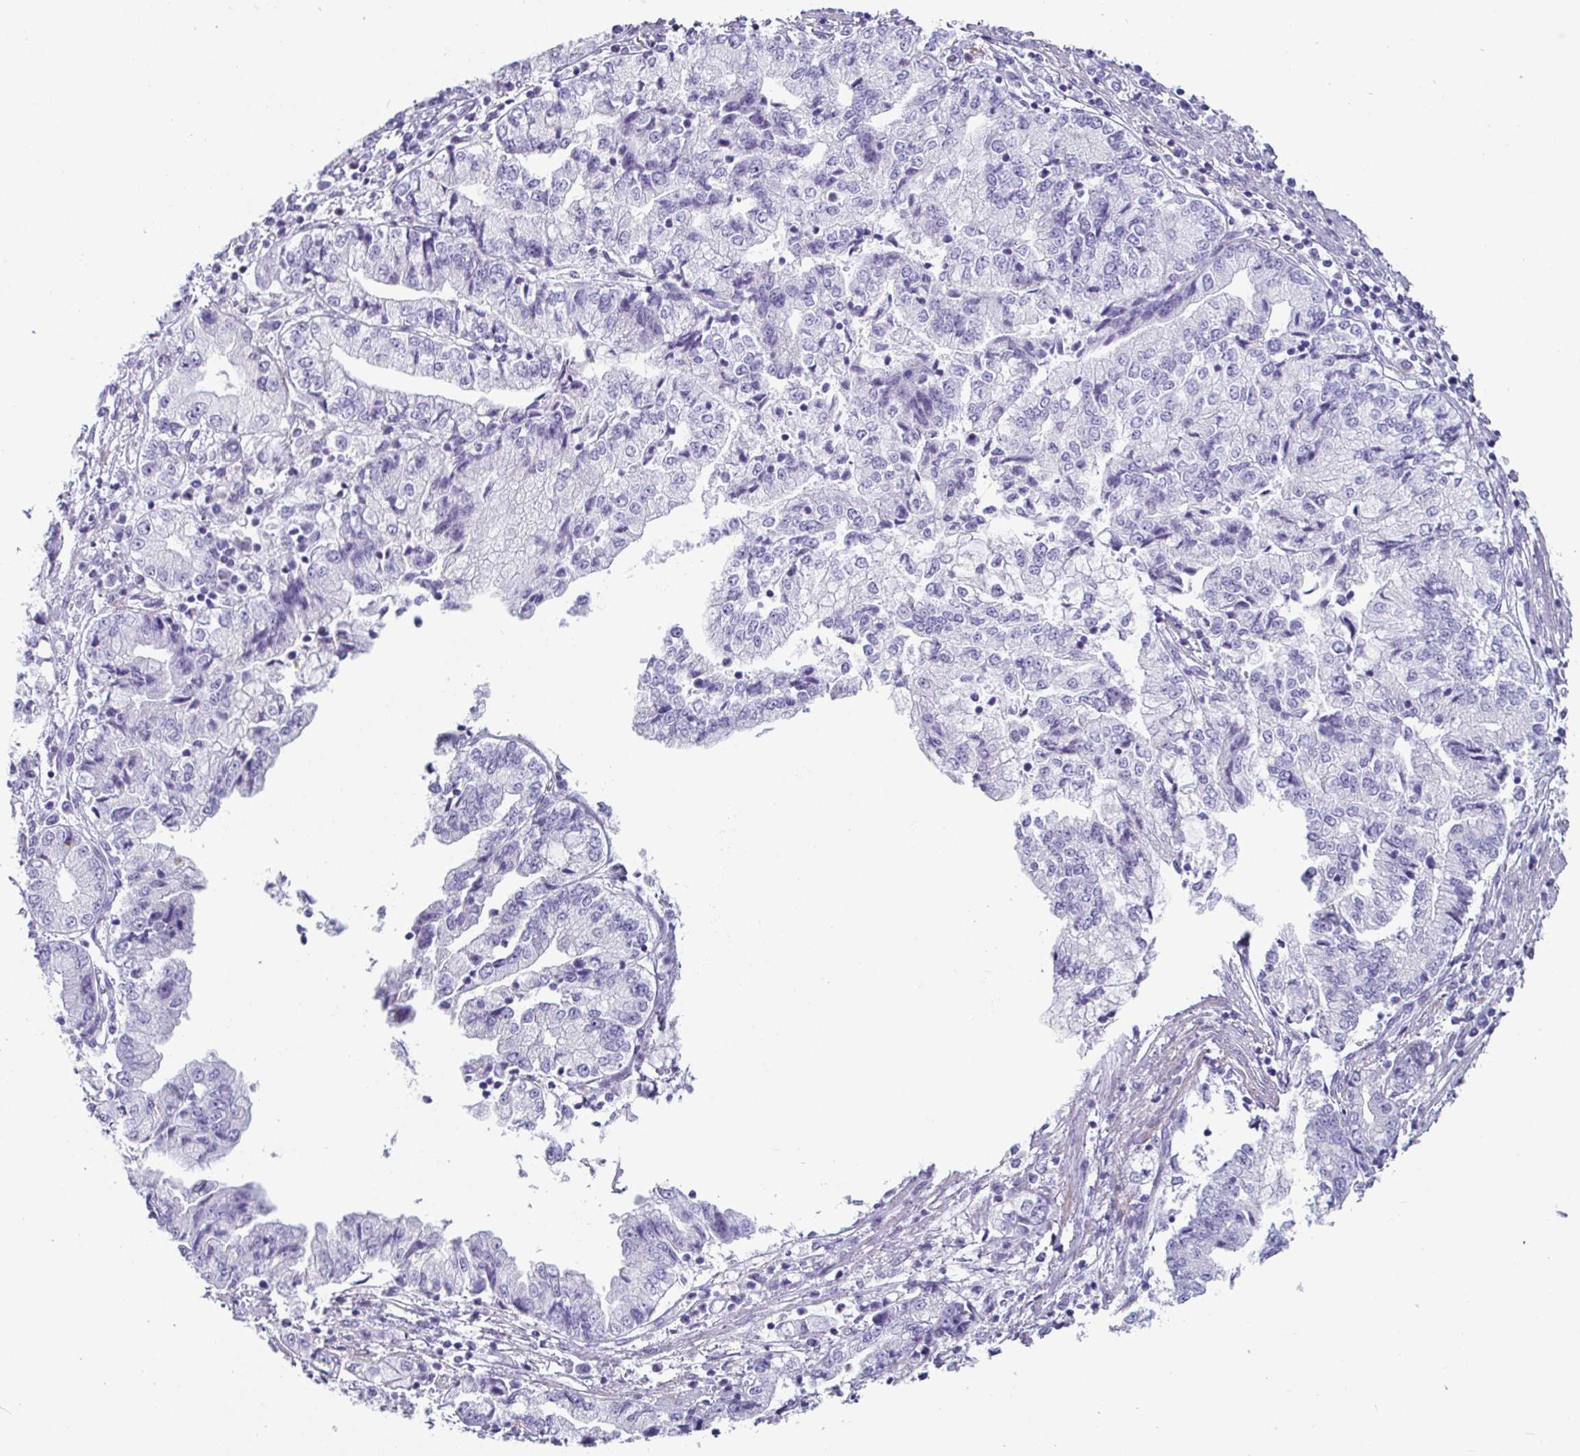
{"staining": {"intensity": "negative", "quantity": "none", "location": "none"}, "tissue": "stomach cancer", "cell_type": "Tumor cells", "image_type": "cancer", "snomed": [{"axis": "morphology", "description": "Adenocarcinoma, NOS"}, {"axis": "topography", "description": "Stomach, upper"}], "caption": "IHC of adenocarcinoma (stomach) displays no staining in tumor cells.", "gene": "CREG2", "patient": {"sex": "female", "age": 74}}